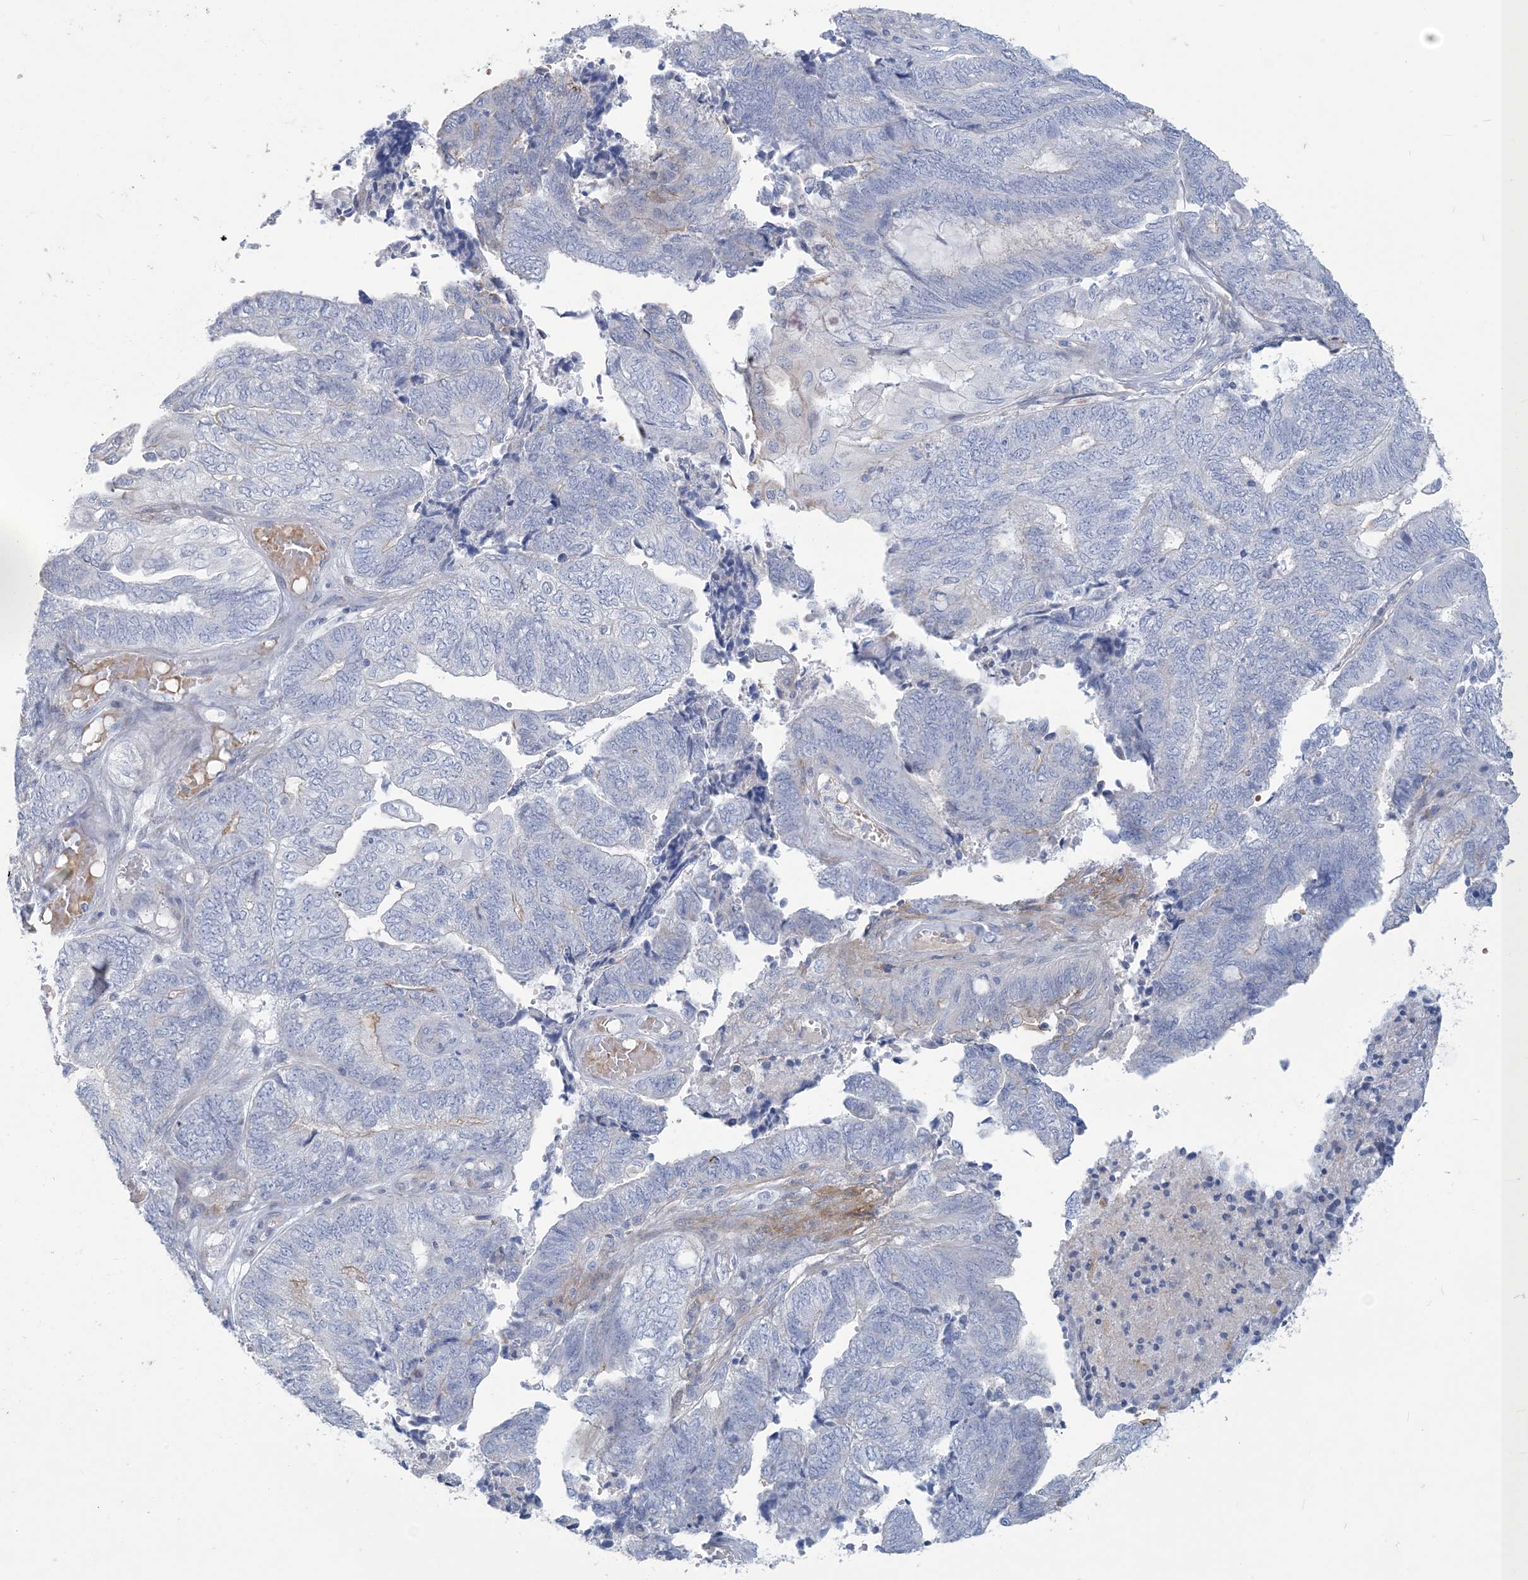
{"staining": {"intensity": "negative", "quantity": "none", "location": "none"}, "tissue": "endometrial cancer", "cell_type": "Tumor cells", "image_type": "cancer", "snomed": [{"axis": "morphology", "description": "Adenocarcinoma, NOS"}, {"axis": "topography", "description": "Uterus"}, {"axis": "topography", "description": "Endometrium"}], "caption": "IHC photomicrograph of human adenocarcinoma (endometrial) stained for a protein (brown), which shows no expression in tumor cells.", "gene": "MOXD1", "patient": {"sex": "female", "age": 70}}